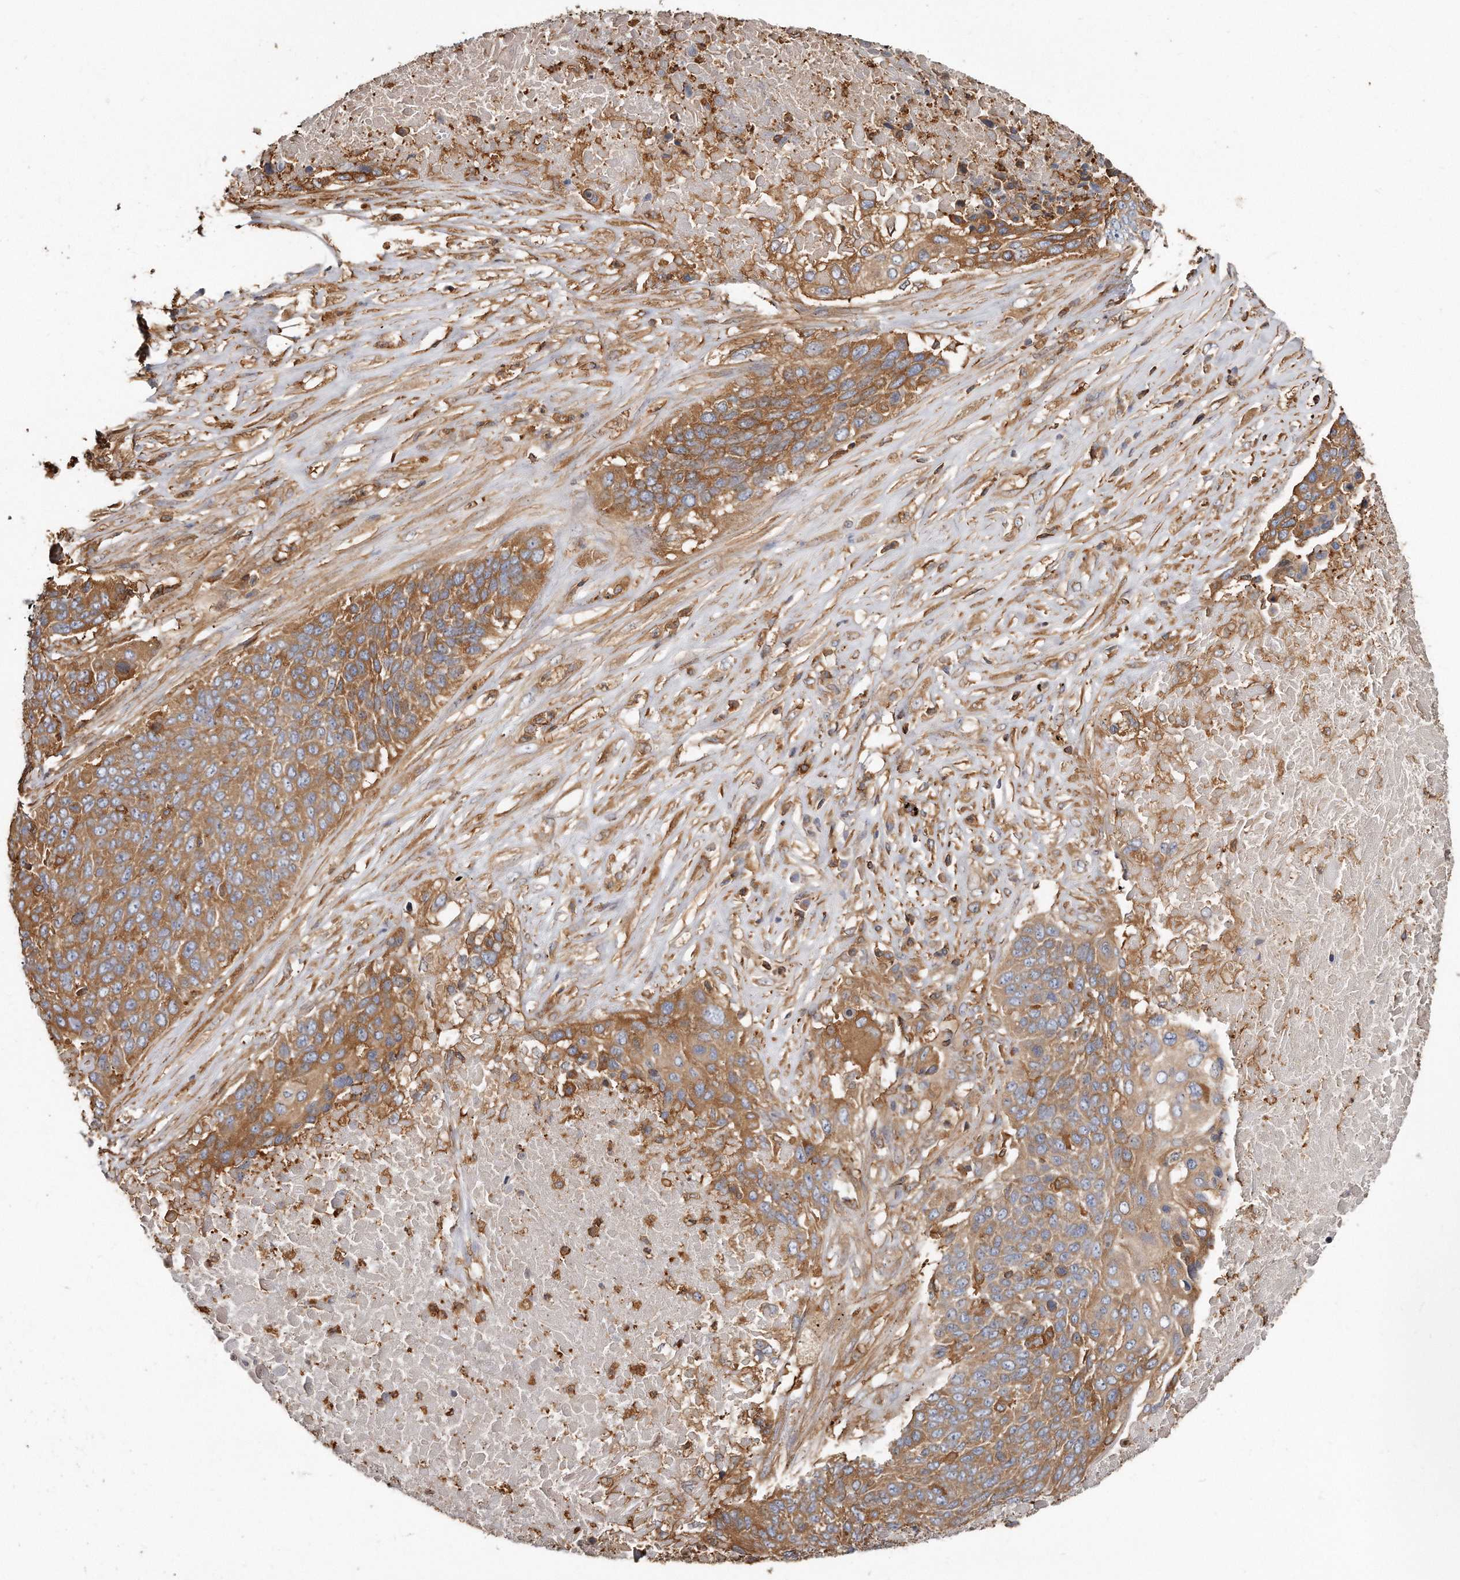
{"staining": {"intensity": "moderate", "quantity": ">75%", "location": "cytoplasmic/membranous"}, "tissue": "lung cancer", "cell_type": "Tumor cells", "image_type": "cancer", "snomed": [{"axis": "morphology", "description": "Squamous cell carcinoma, NOS"}, {"axis": "topography", "description": "Lung"}], "caption": "Tumor cells demonstrate medium levels of moderate cytoplasmic/membranous expression in approximately >75% of cells in lung squamous cell carcinoma. (Stains: DAB in brown, nuclei in blue, Microscopy: brightfield microscopy at high magnification).", "gene": "CAP1", "patient": {"sex": "male", "age": 66}}